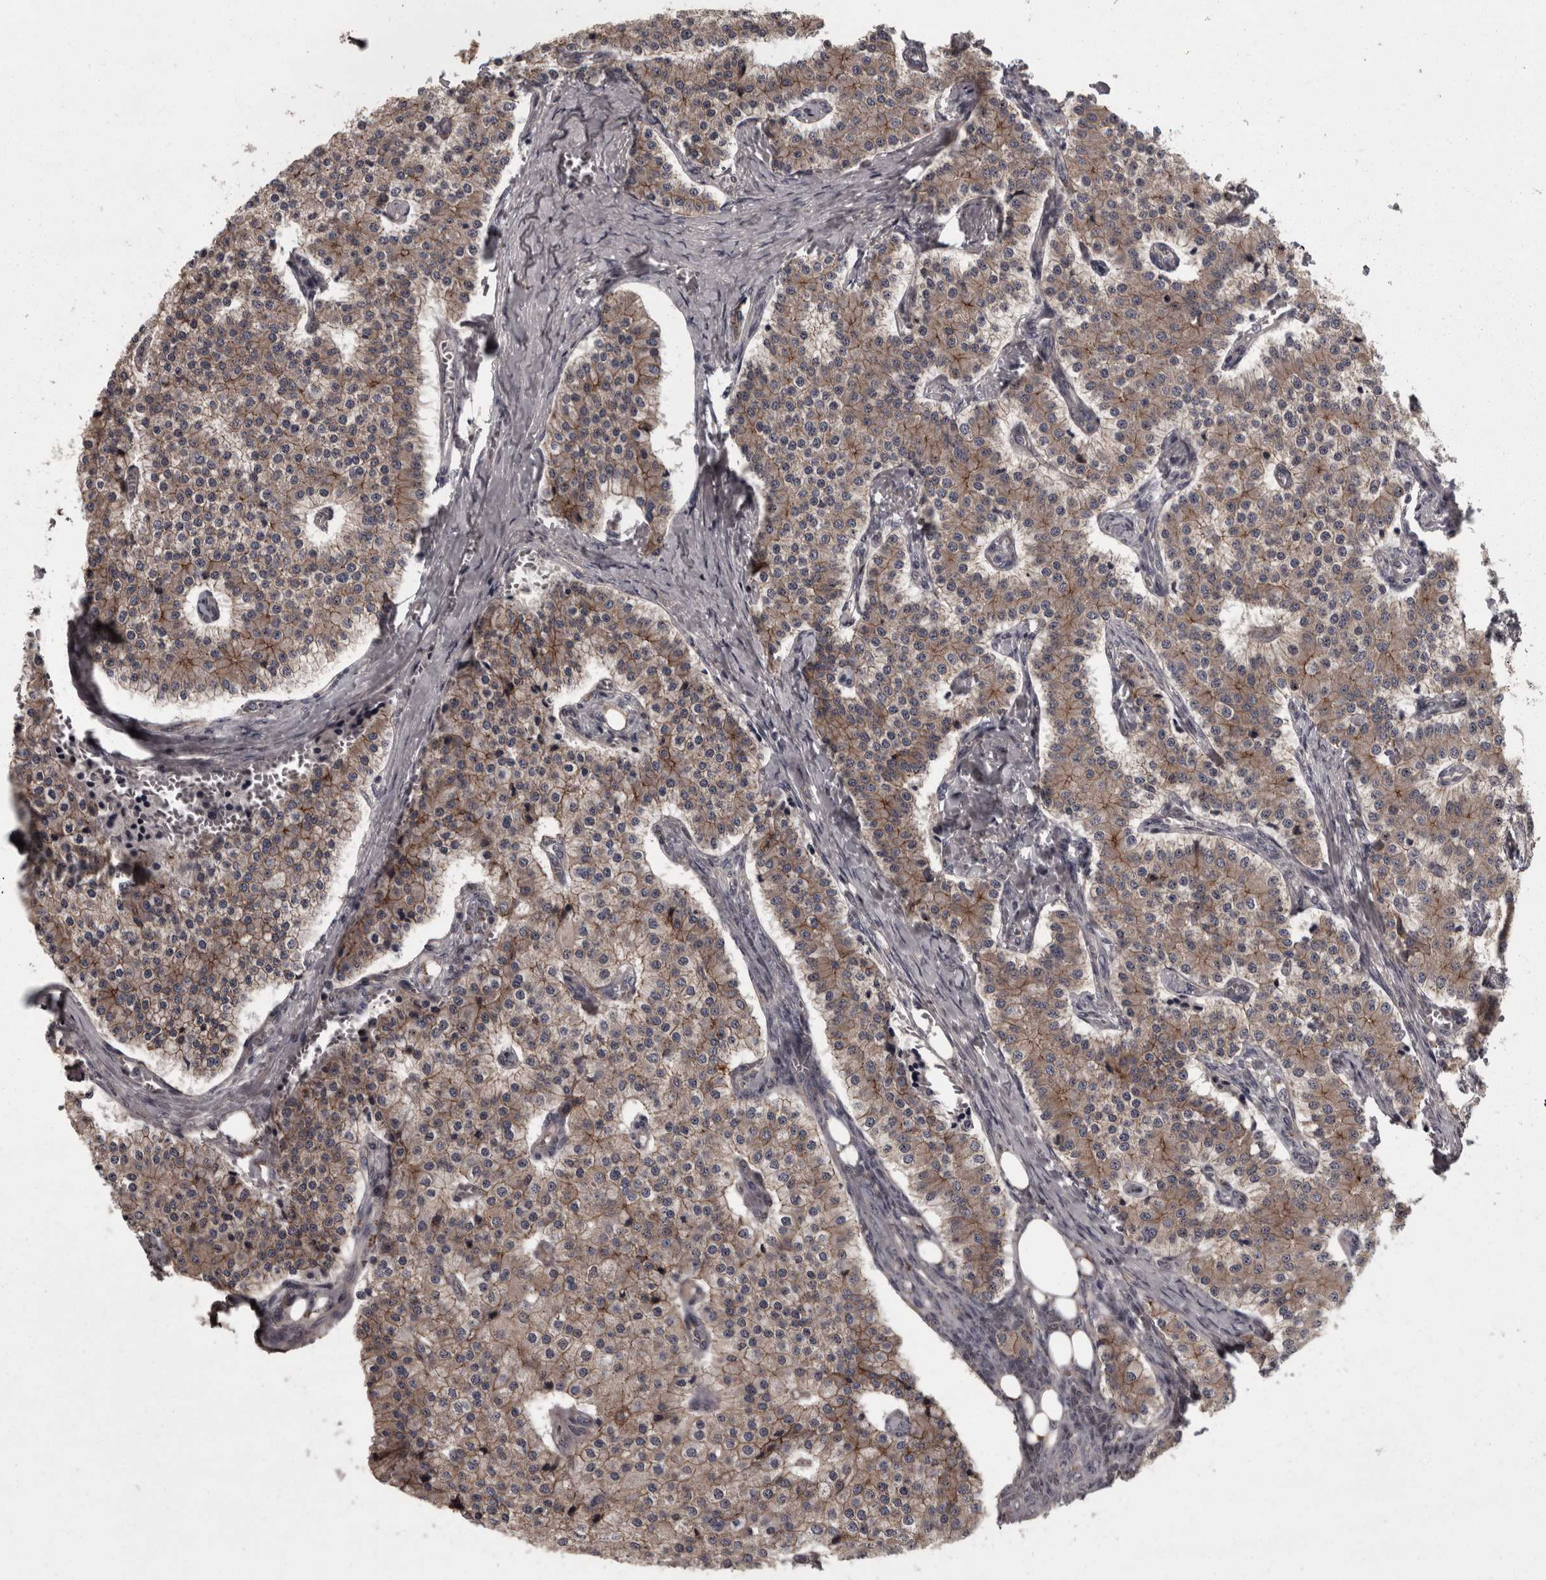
{"staining": {"intensity": "weak", "quantity": ">75%", "location": "cytoplasmic/membranous"}, "tissue": "carcinoid", "cell_type": "Tumor cells", "image_type": "cancer", "snomed": [{"axis": "morphology", "description": "Carcinoid, malignant, NOS"}, {"axis": "topography", "description": "Colon"}], "caption": "A low amount of weak cytoplasmic/membranous staining is appreciated in approximately >75% of tumor cells in carcinoid tissue.", "gene": "PCDH17", "patient": {"sex": "female", "age": 52}}